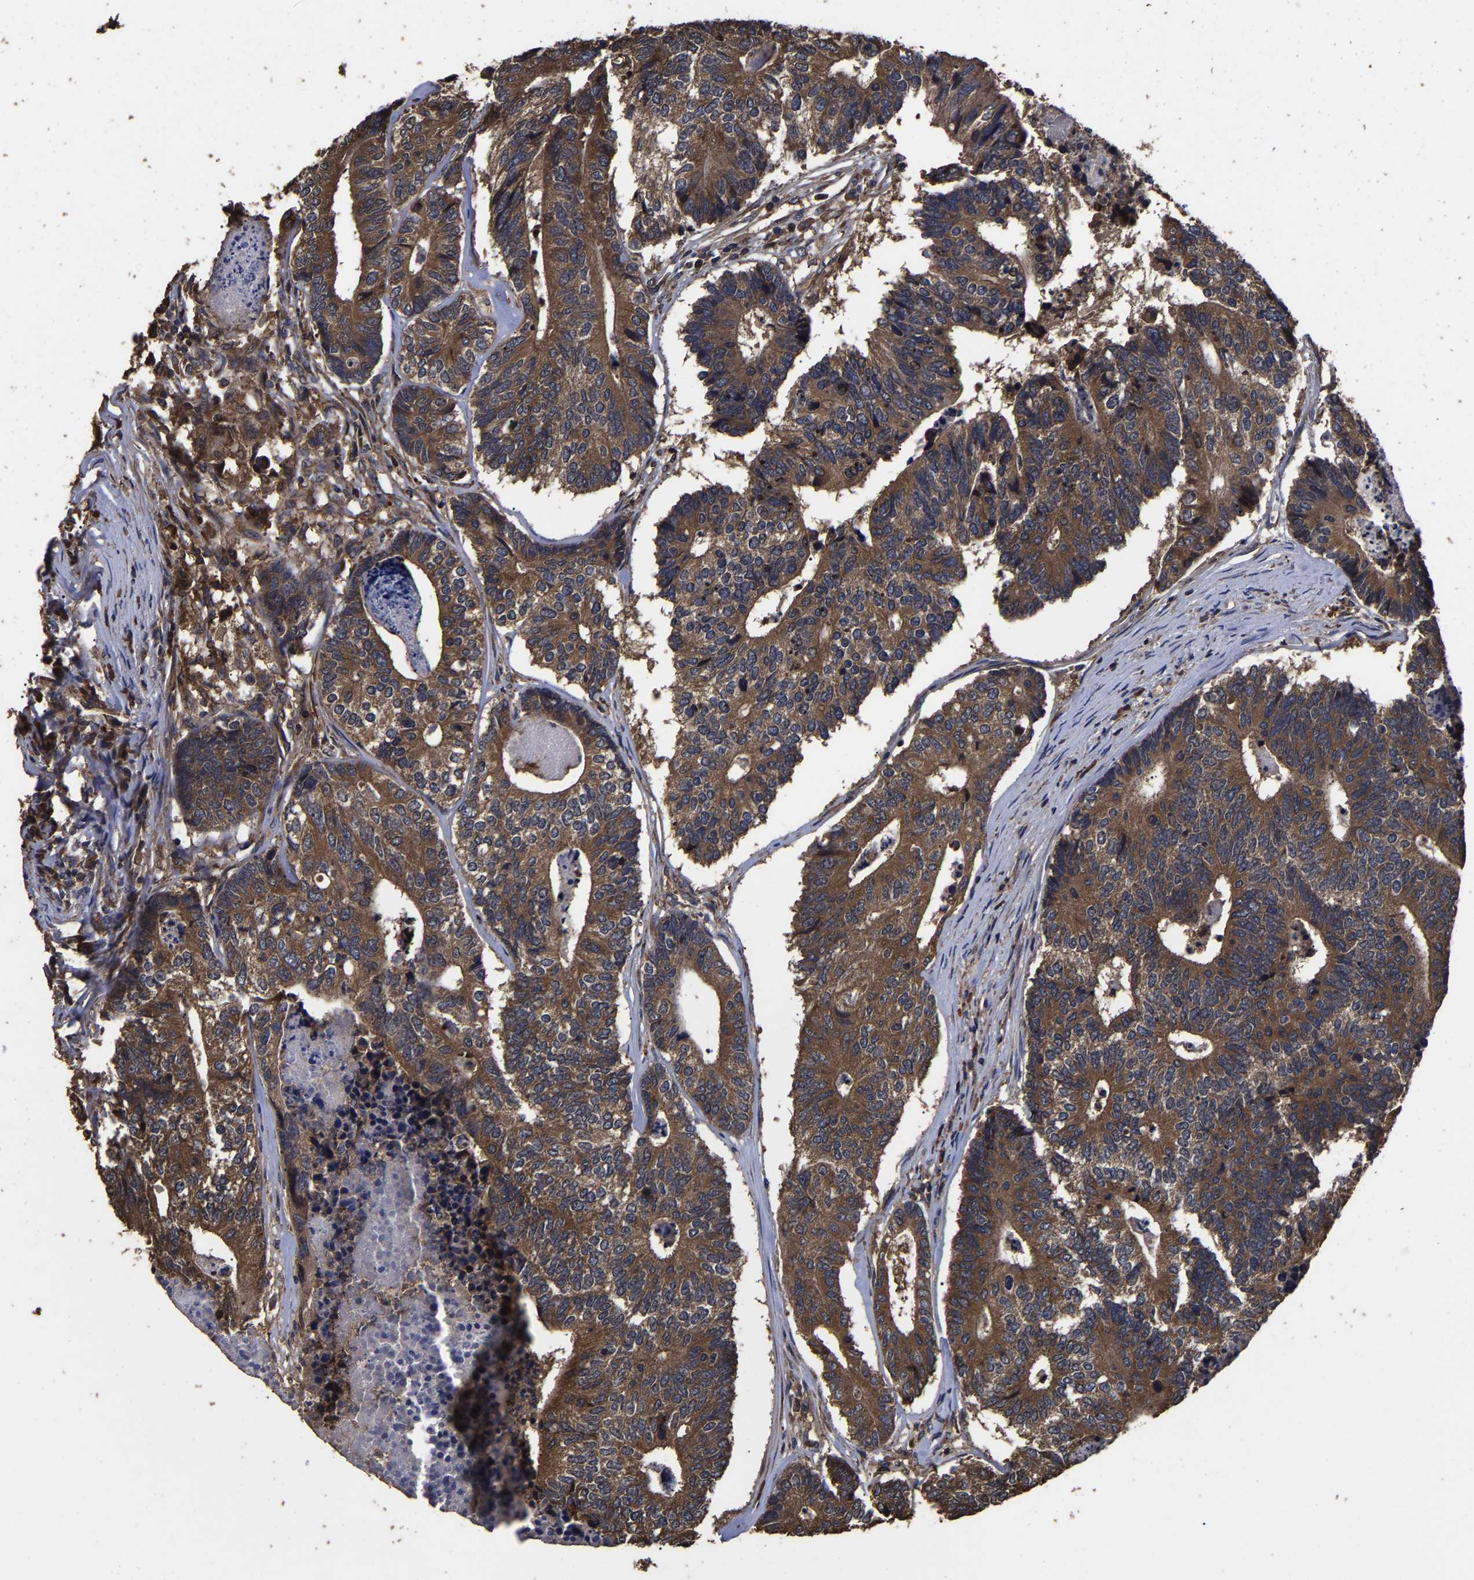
{"staining": {"intensity": "strong", "quantity": ">75%", "location": "cytoplasmic/membranous"}, "tissue": "colorectal cancer", "cell_type": "Tumor cells", "image_type": "cancer", "snomed": [{"axis": "morphology", "description": "Adenocarcinoma, NOS"}, {"axis": "topography", "description": "Colon"}], "caption": "Human adenocarcinoma (colorectal) stained with a brown dye displays strong cytoplasmic/membranous positive expression in approximately >75% of tumor cells.", "gene": "ITCH", "patient": {"sex": "female", "age": 67}}